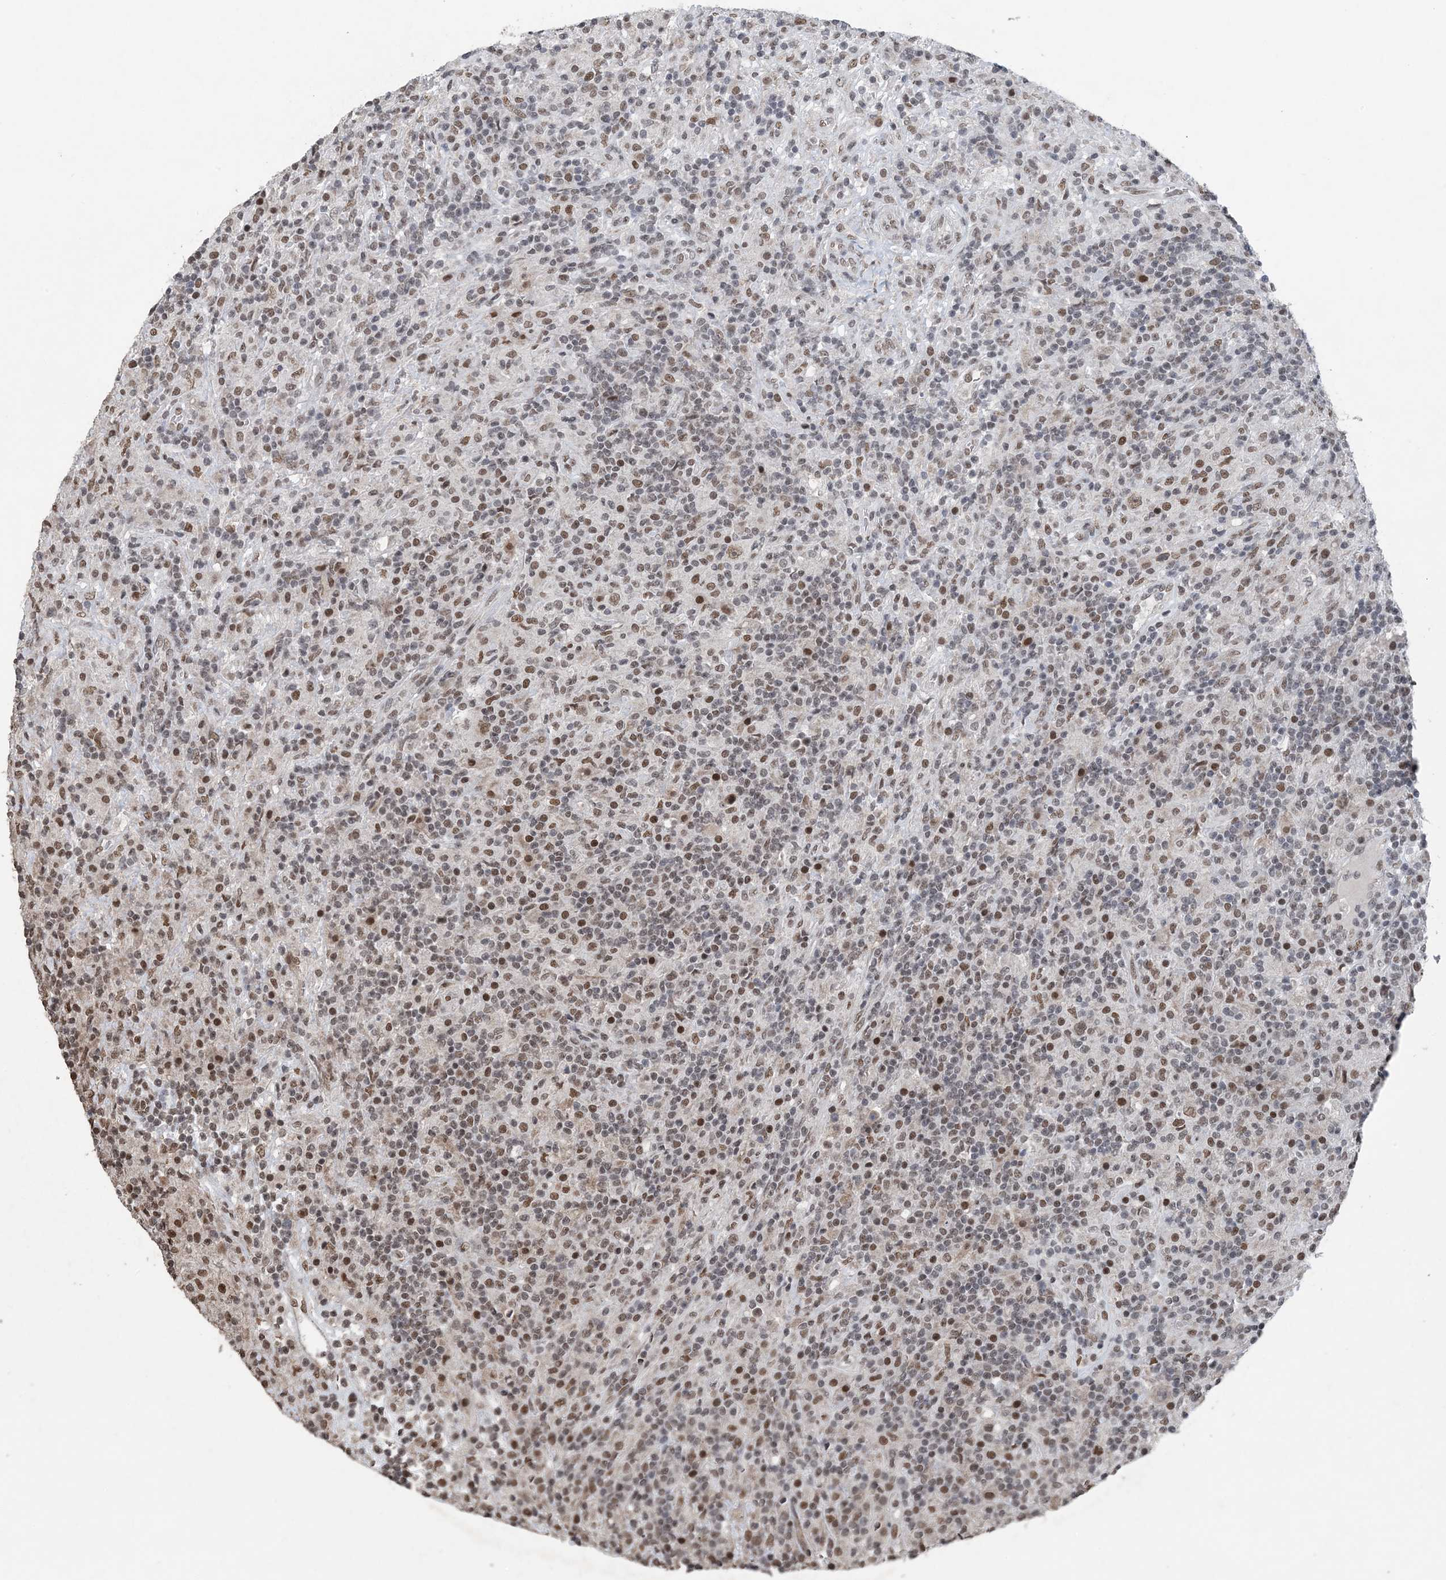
{"staining": {"intensity": "weak", "quantity": ">75%", "location": "nuclear"}, "tissue": "lymphoma", "cell_type": "Tumor cells", "image_type": "cancer", "snomed": [{"axis": "morphology", "description": "Hodgkin's disease, NOS"}, {"axis": "topography", "description": "Lymph node"}], "caption": "Immunohistochemistry (IHC) of lymphoma displays low levels of weak nuclear expression in about >75% of tumor cells.", "gene": "MBD2", "patient": {"sex": "male", "age": 70}}